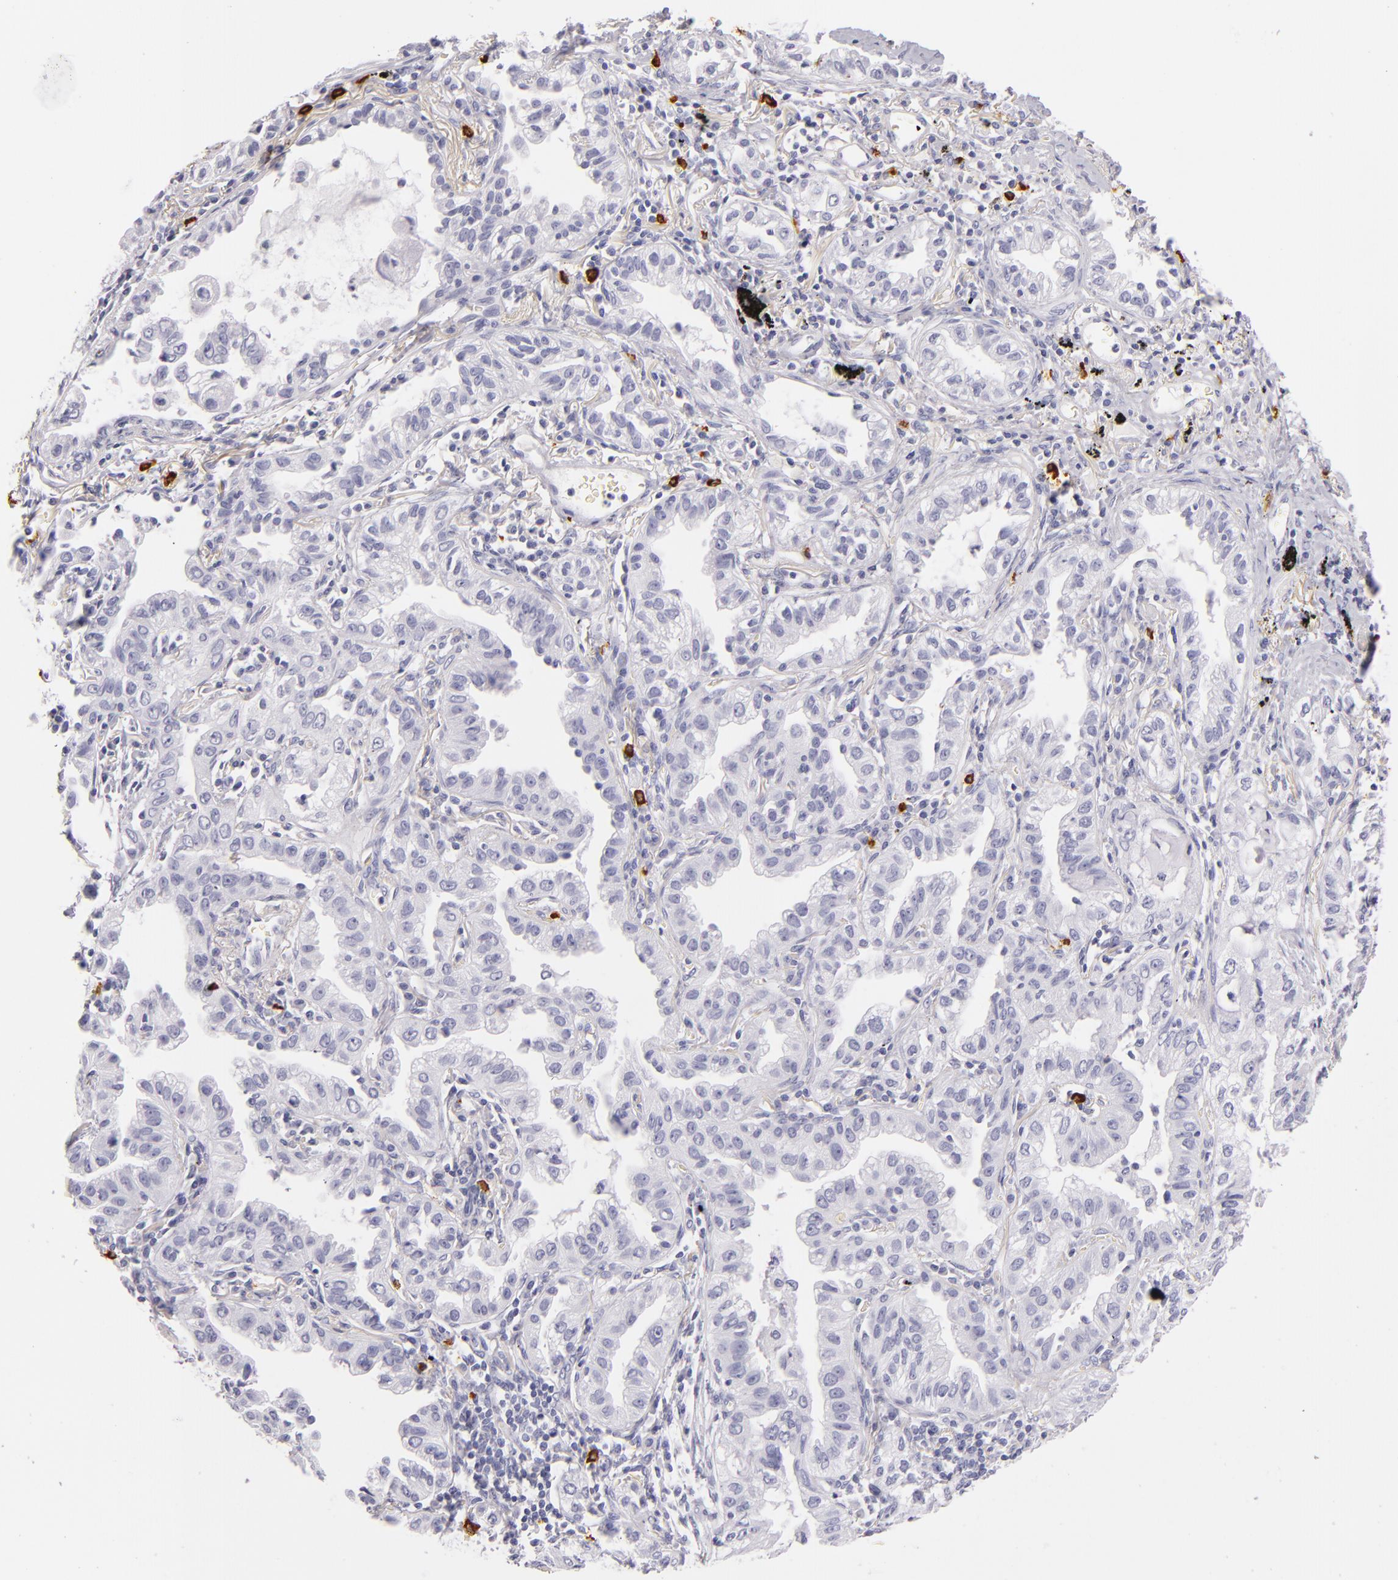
{"staining": {"intensity": "negative", "quantity": "none", "location": "none"}, "tissue": "lung cancer", "cell_type": "Tumor cells", "image_type": "cancer", "snomed": [{"axis": "morphology", "description": "Adenocarcinoma, NOS"}, {"axis": "topography", "description": "Lung"}], "caption": "Human lung cancer (adenocarcinoma) stained for a protein using IHC reveals no staining in tumor cells.", "gene": "TPSD1", "patient": {"sex": "female", "age": 50}}